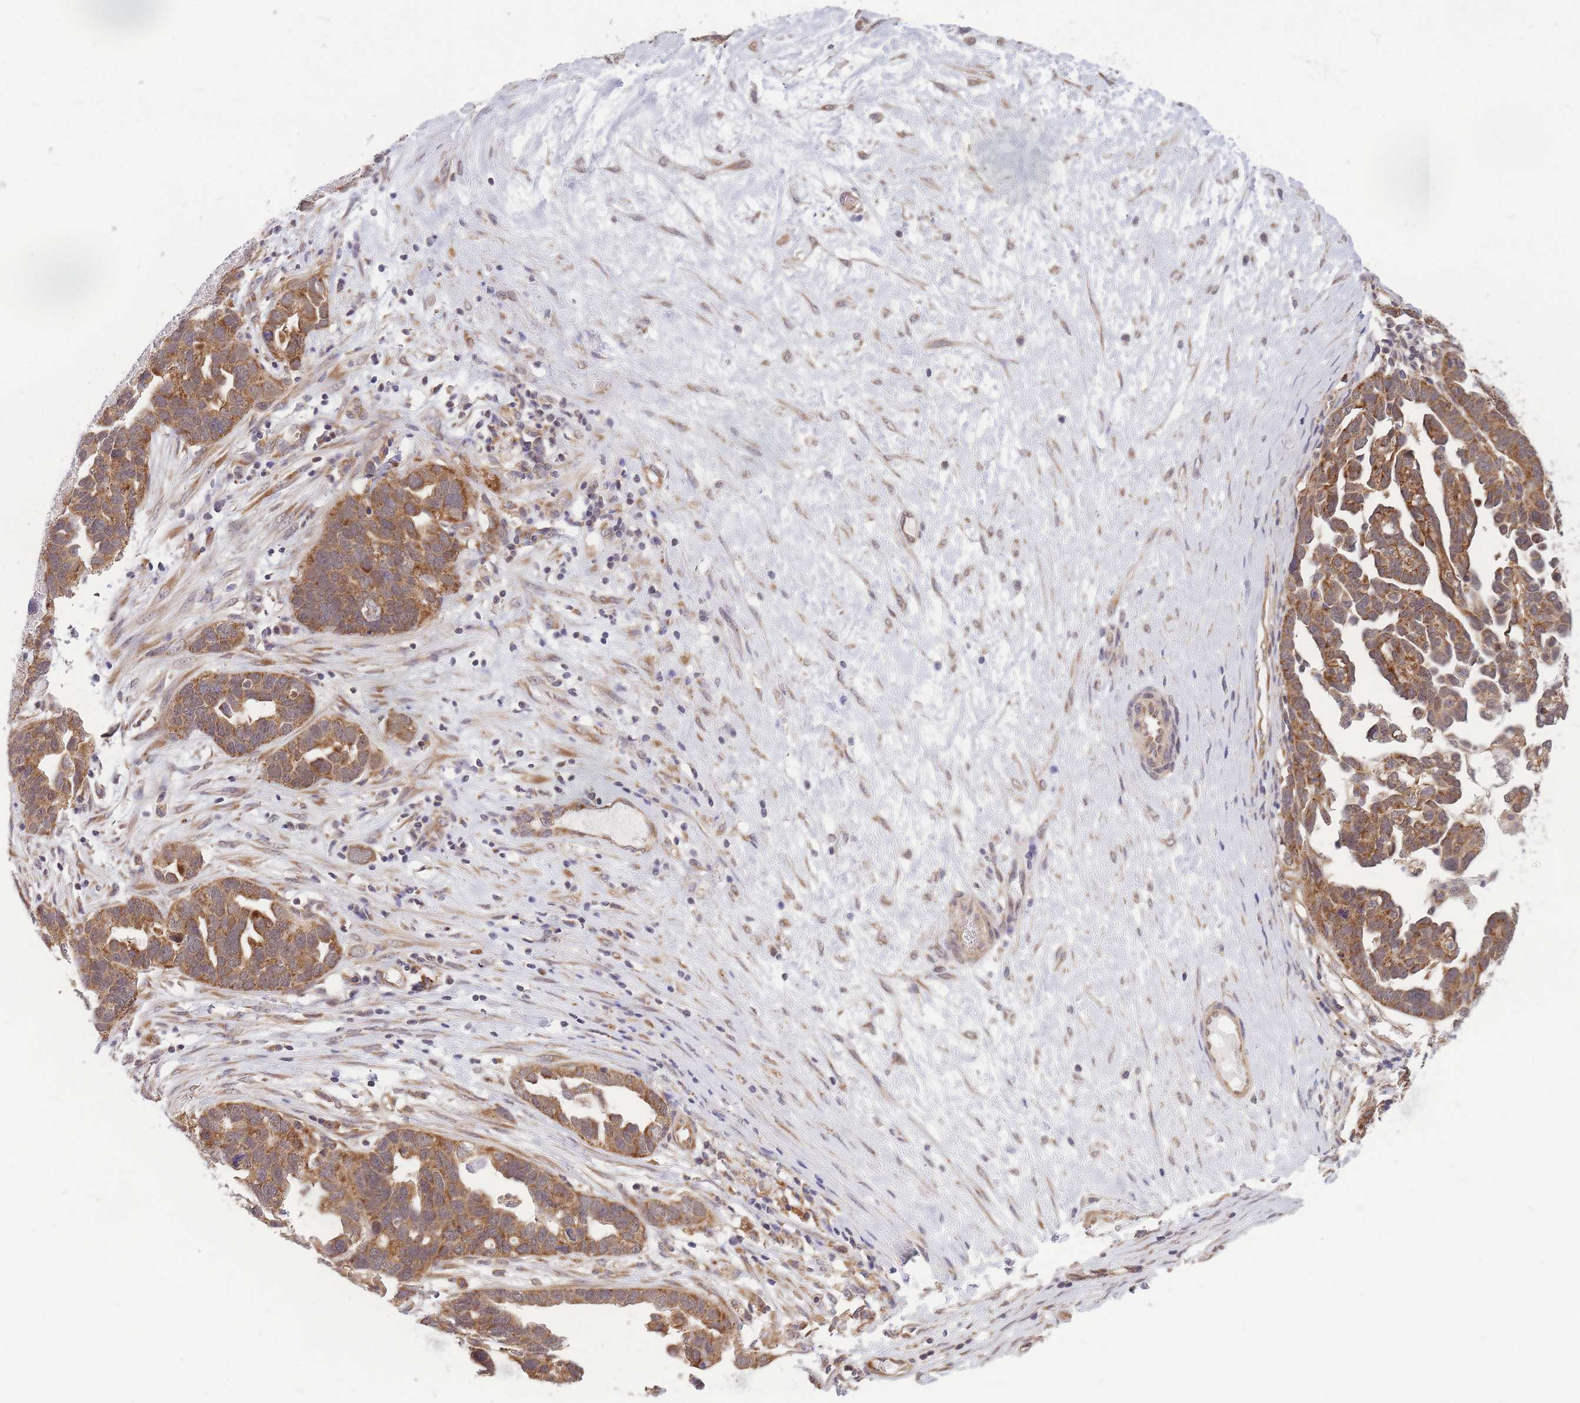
{"staining": {"intensity": "moderate", "quantity": ">75%", "location": "cytoplasmic/membranous"}, "tissue": "ovarian cancer", "cell_type": "Tumor cells", "image_type": "cancer", "snomed": [{"axis": "morphology", "description": "Cystadenocarcinoma, serous, NOS"}, {"axis": "topography", "description": "Ovary"}], "caption": "IHC micrograph of human ovarian cancer stained for a protein (brown), which exhibits medium levels of moderate cytoplasmic/membranous expression in approximately >75% of tumor cells.", "gene": "MRPL23", "patient": {"sex": "female", "age": 54}}